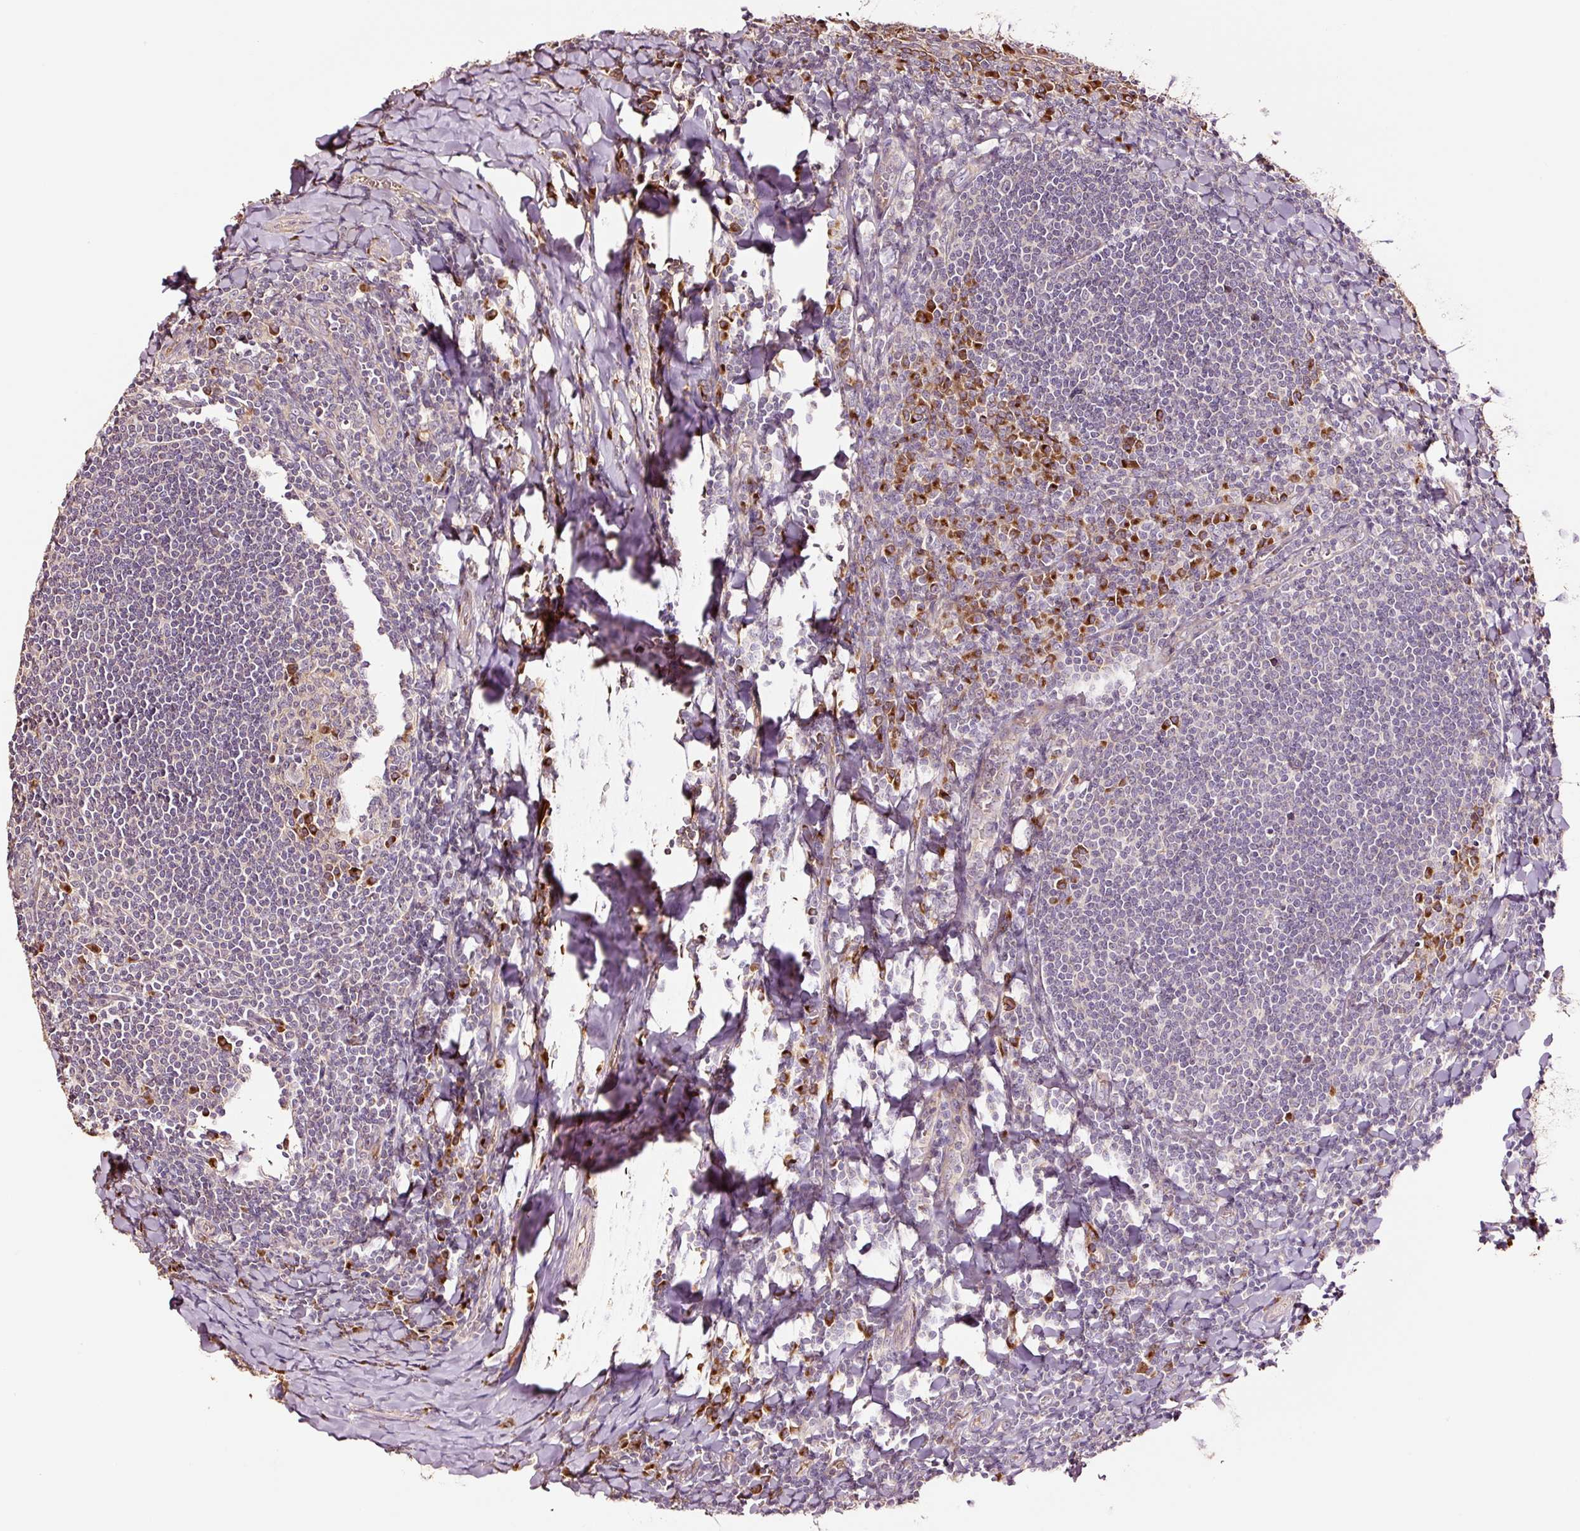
{"staining": {"intensity": "negative", "quantity": "none", "location": "none"}, "tissue": "tonsil", "cell_type": "Germinal center cells", "image_type": "normal", "snomed": [{"axis": "morphology", "description": "Normal tissue, NOS"}, {"axis": "topography", "description": "Tonsil"}], "caption": "Tonsil stained for a protein using immunohistochemistry reveals no staining germinal center cells.", "gene": "PGLYRP2", "patient": {"sex": "male", "age": 27}}